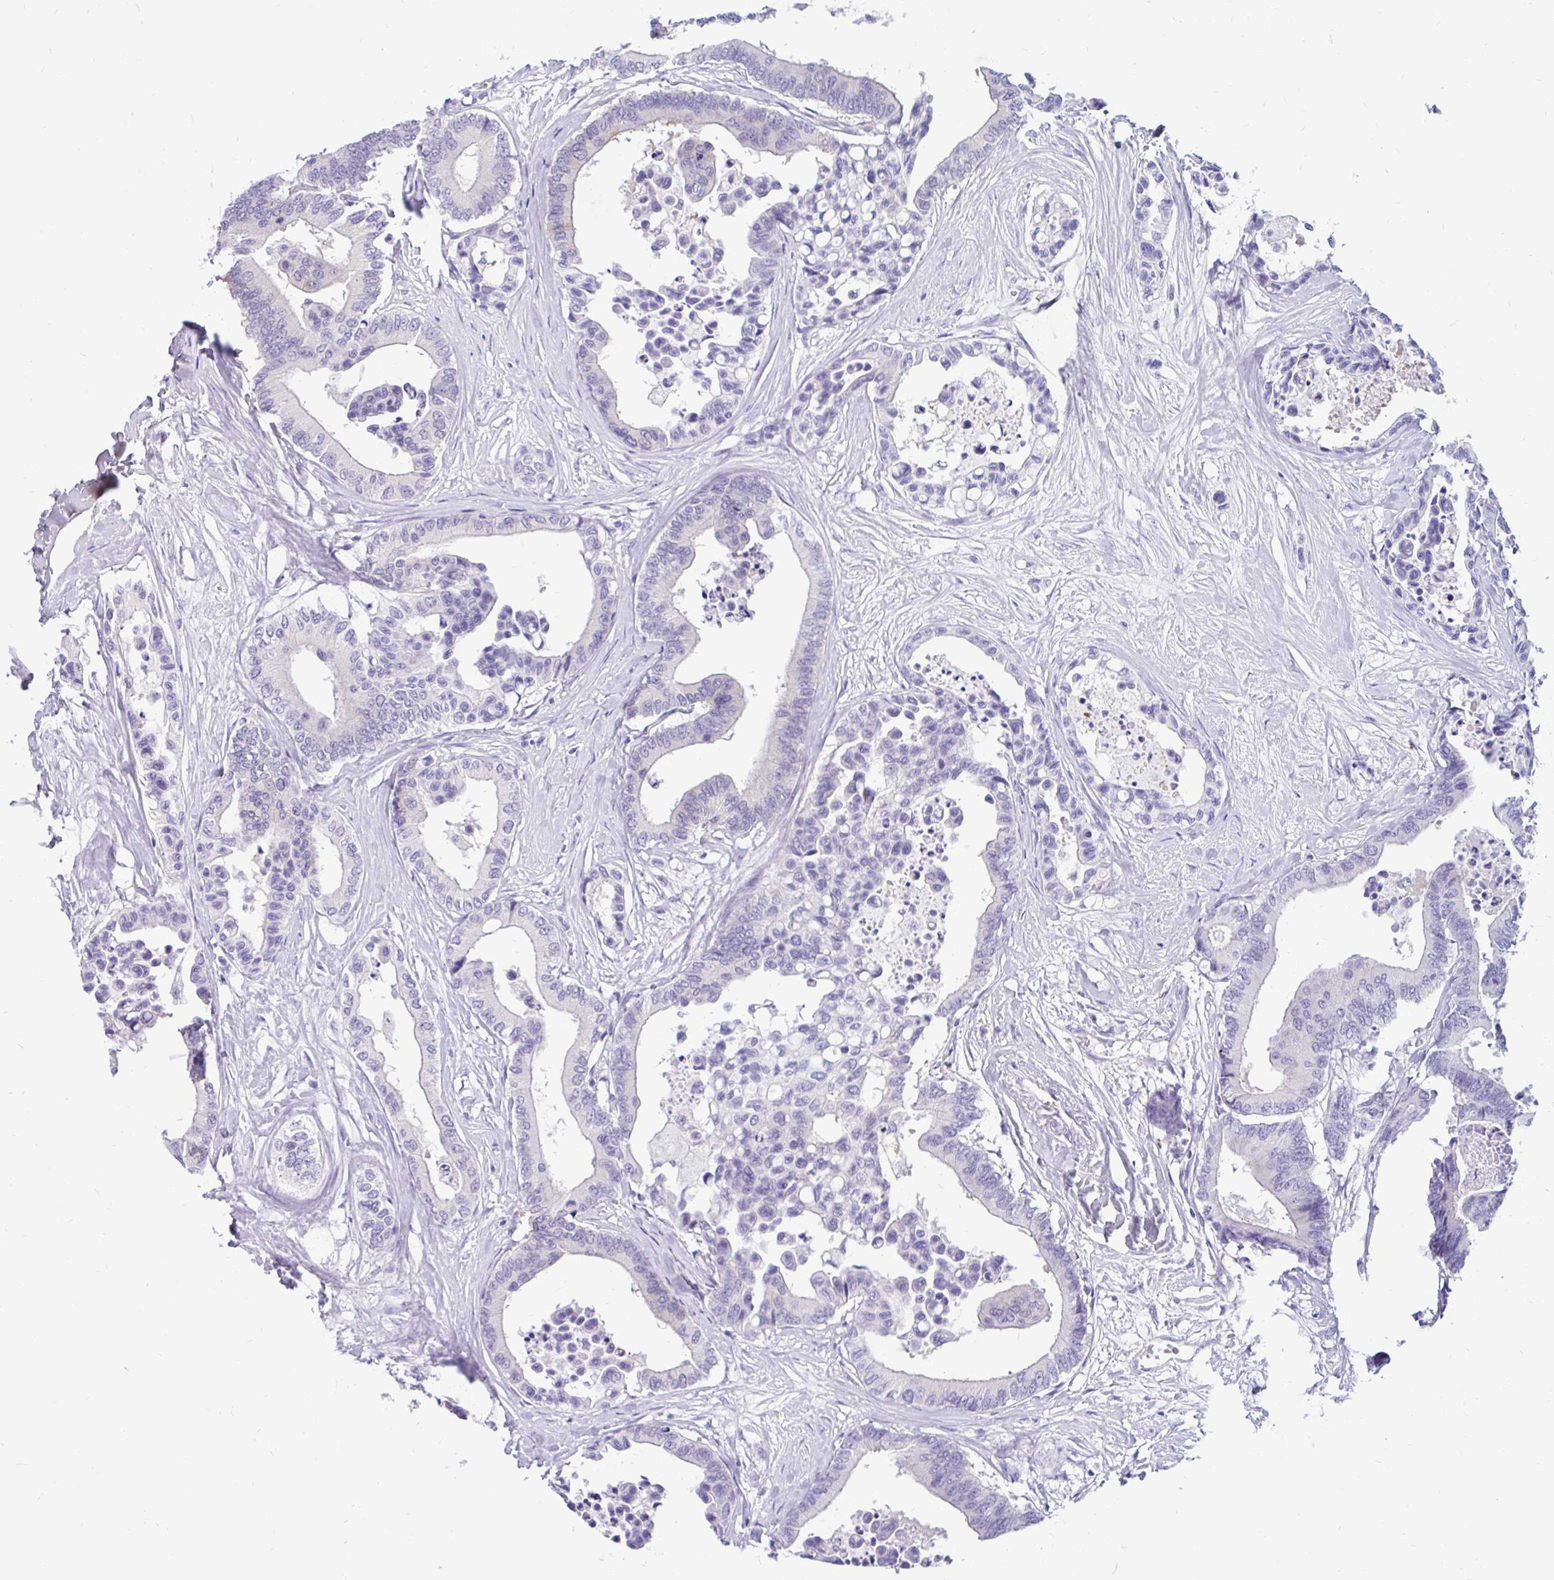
{"staining": {"intensity": "negative", "quantity": "none", "location": "none"}, "tissue": "colorectal cancer", "cell_type": "Tumor cells", "image_type": "cancer", "snomed": [{"axis": "morphology", "description": "Normal tissue, NOS"}, {"axis": "morphology", "description": "Adenocarcinoma, NOS"}, {"axis": "topography", "description": "Colon"}], "caption": "A photomicrograph of colorectal adenocarcinoma stained for a protein exhibits no brown staining in tumor cells.", "gene": "KIAA2013", "patient": {"sex": "male", "age": 82}}